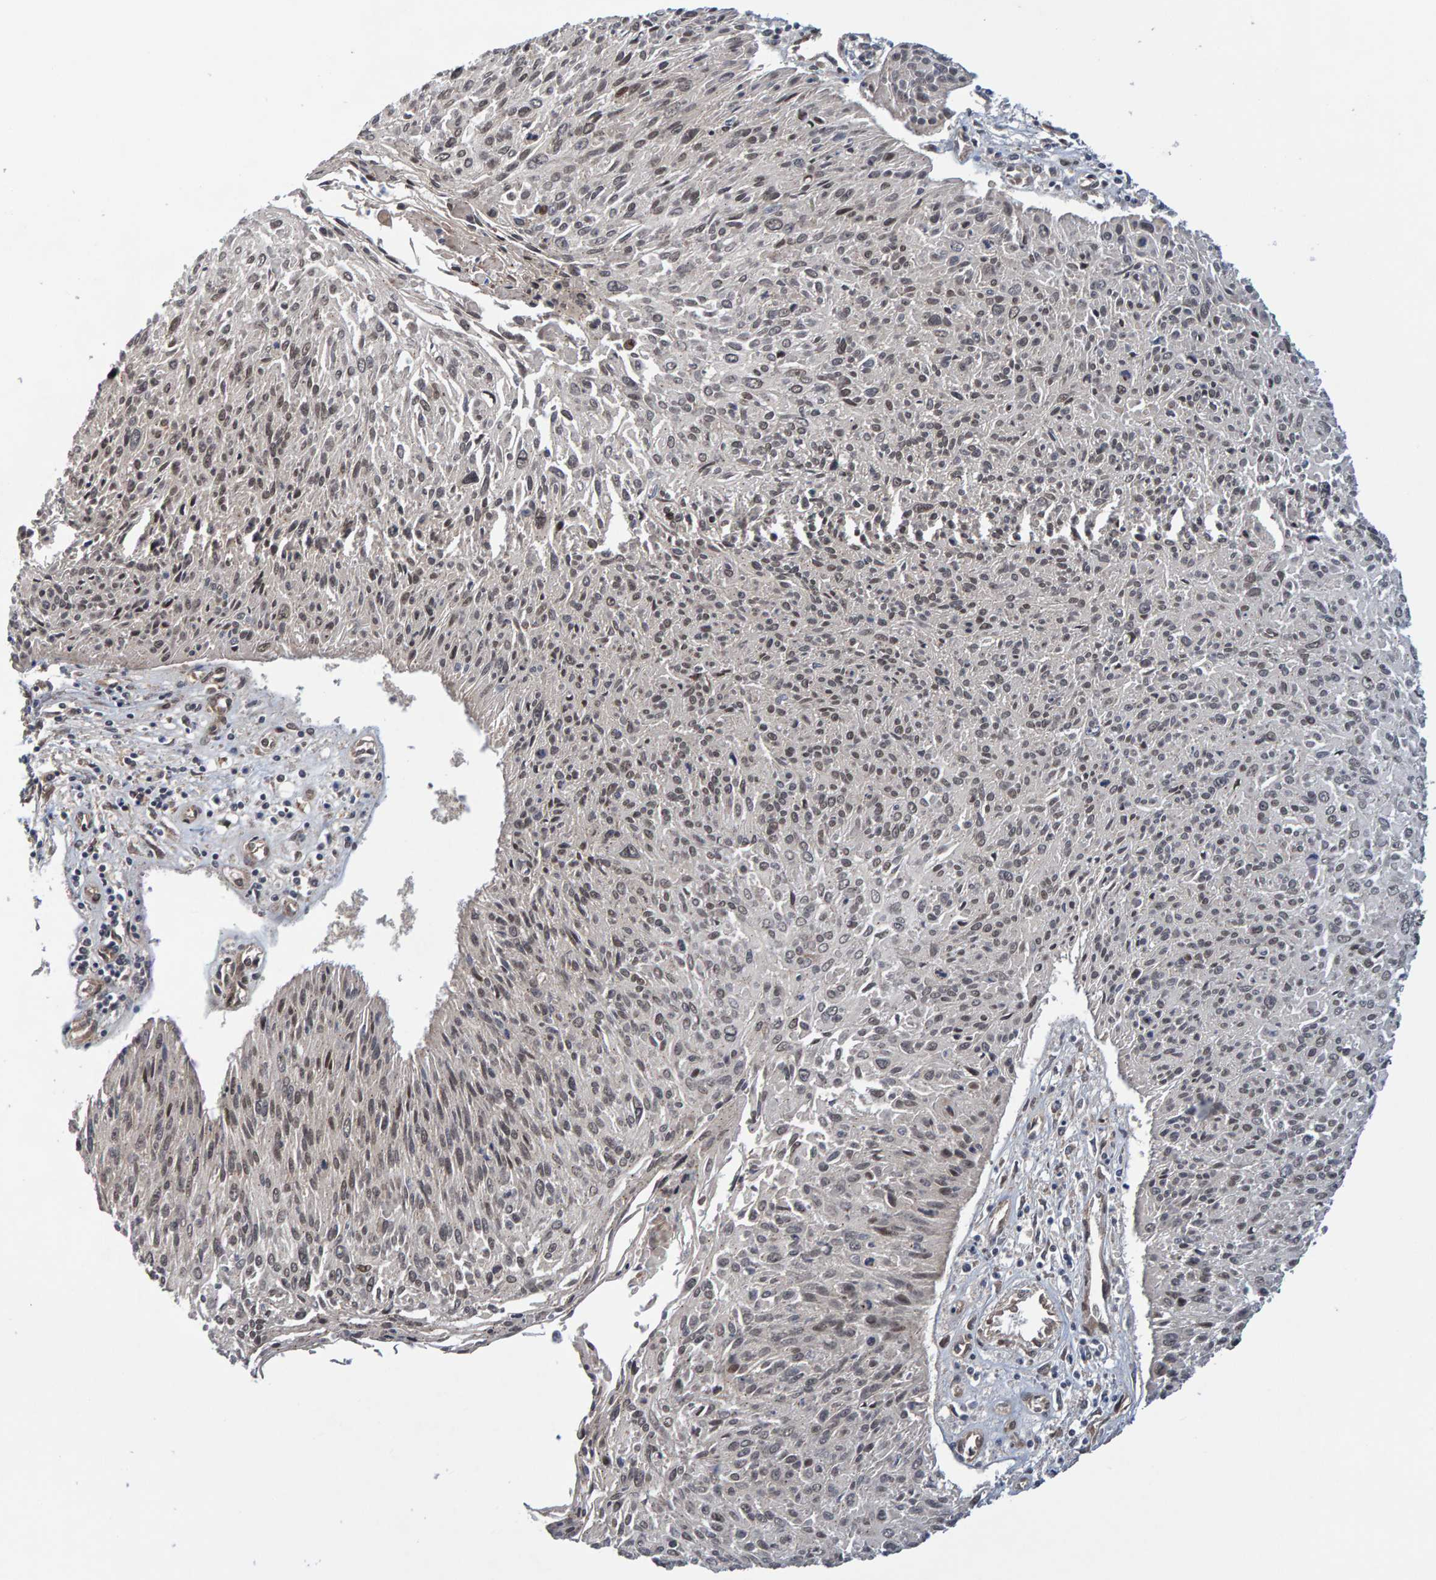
{"staining": {"intensity": "weak", "quantity": "<25%", "location": "cytoplasmic/membranous"}, "tissue": "cervical cancer", "cell_type": "Tumor cells", "image_type": "cancer", "snomed": [{"axis": "morphology", "description": "Squamous cell carcinoma, NOS"}, {"axis": "topography", "description": "Cervix"}], "caption": "IHC of human cervical squamous cell carcinoma demonstrates no staining in tumor cells.", "gene": "SCRN2", "patient": {"sex": "female", "age": 51}}